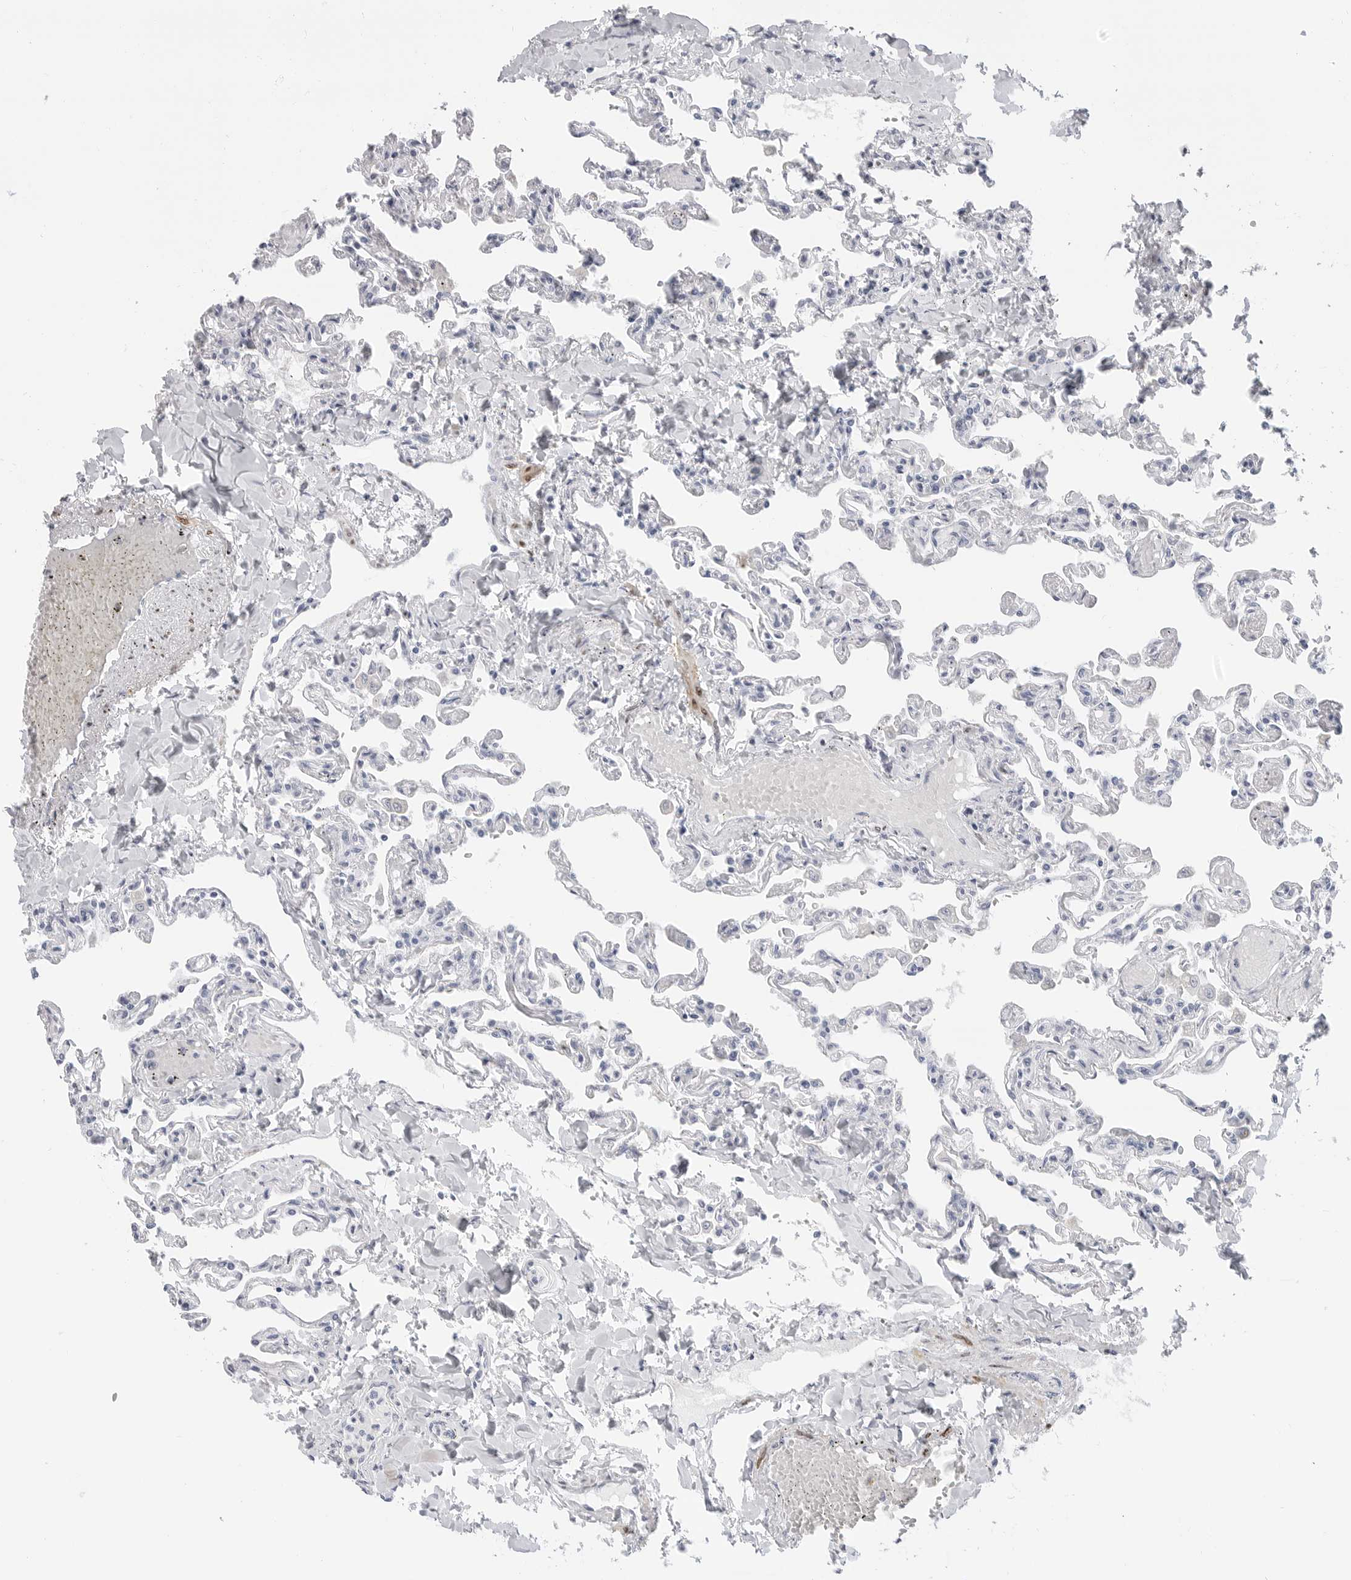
{"staining": {"intensity": "negative", "quantity": "none", "location": "none"}, "tissue": "lung", "cell_type": "Alveolar cells", "image_type": "normal", "snomed": [{"axis": "morphology", "description": "Normal tissue, NOS"}, {"axis": "topography", "description": "Lung"}], "caption": "There is no significant positivity in alveolar cells of lung. (Stains: DAB (3,3'-diaminobenzidine) immunohistochemistry (IHC) with hematoxylin counter stain, Microscopy: brightfield microscopy at high magnification).", "gene": "PLN", "patient": {"sex": "male", "age": 21}}